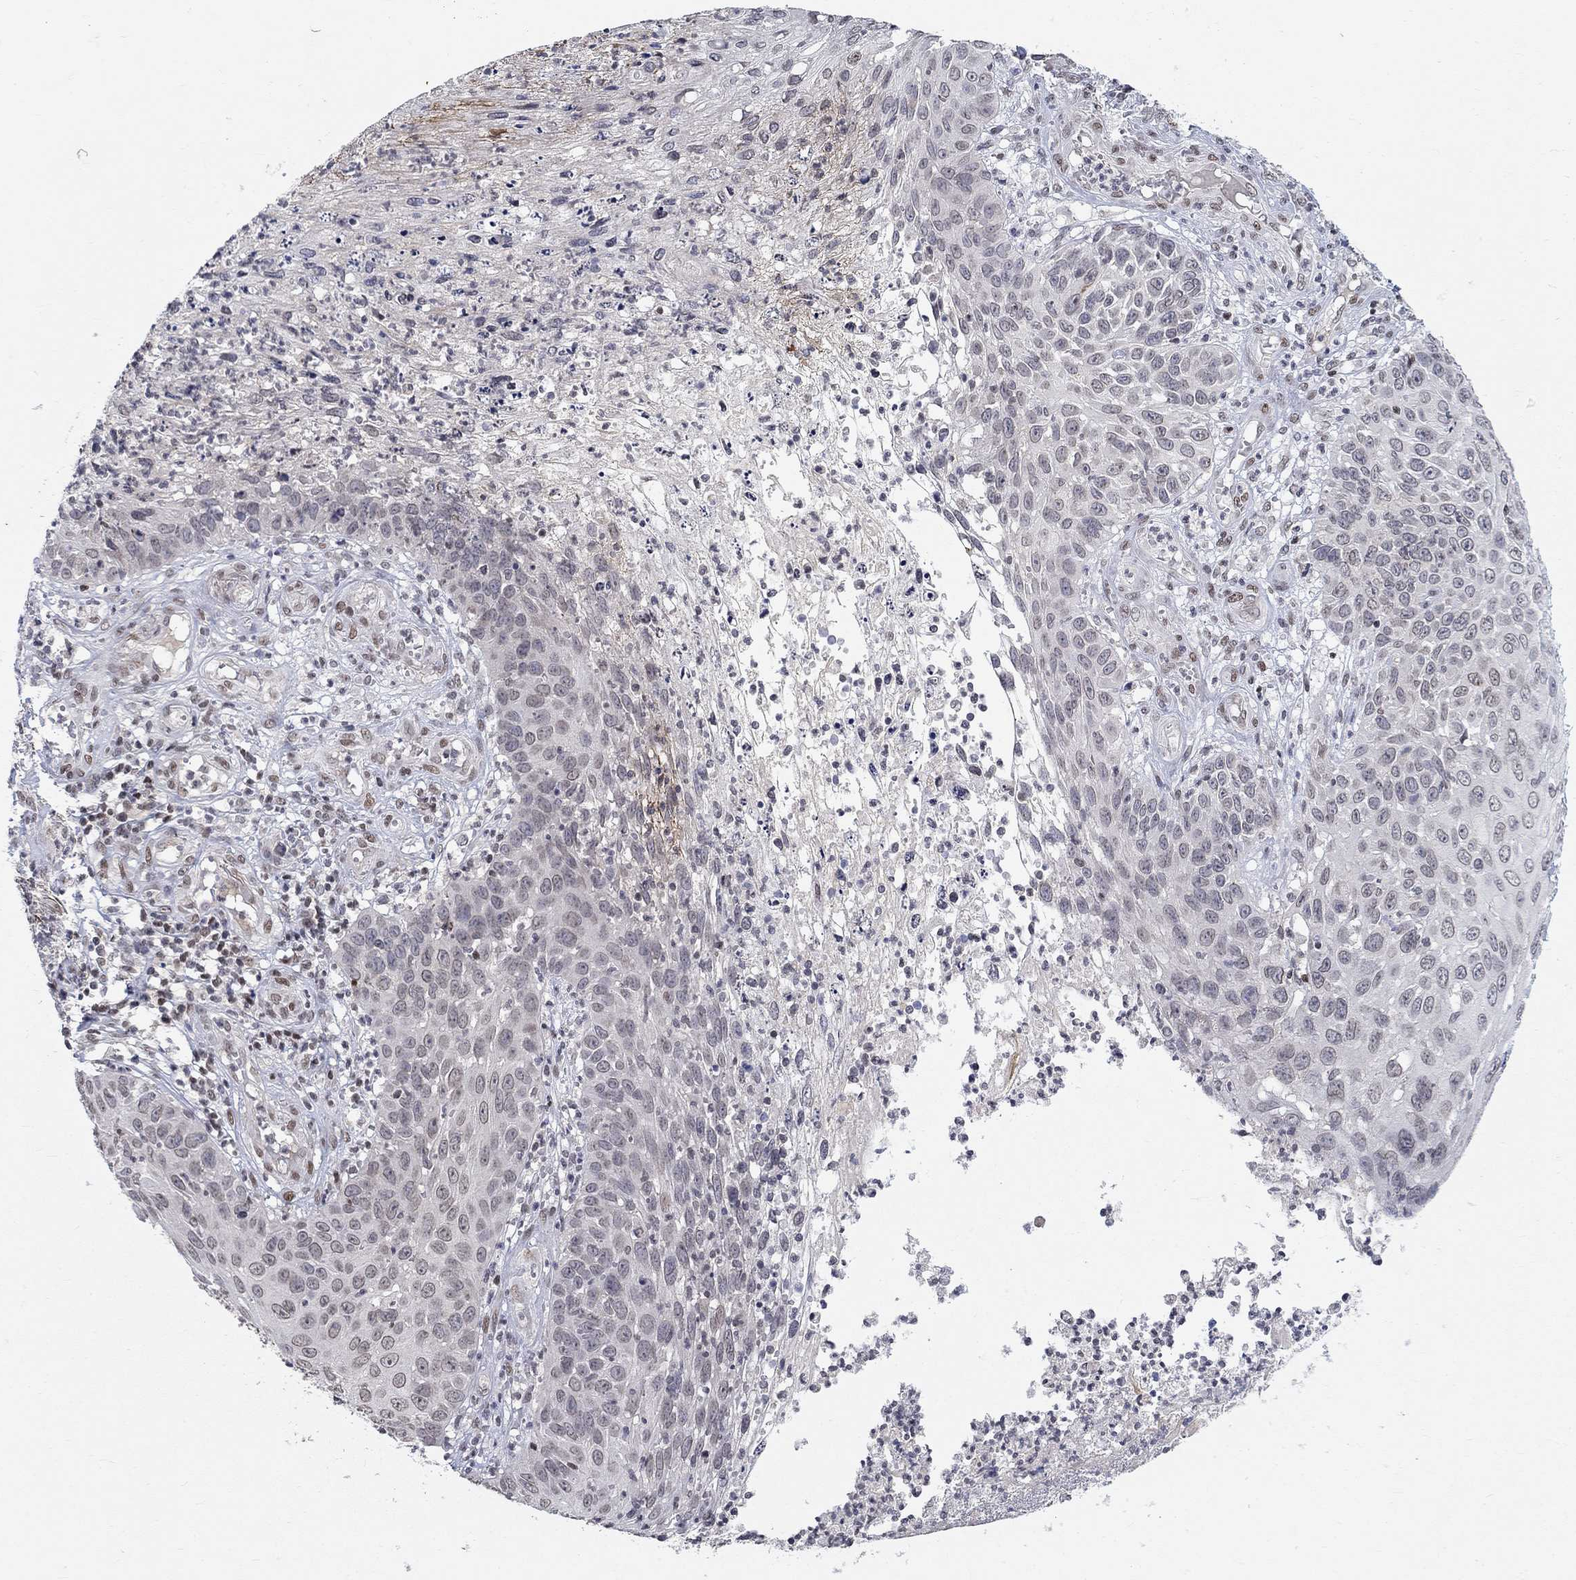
{"staining": {"intensity": "moderate", "quantity": "<25%", "location": "nuclear"}, "tissue": "skin cancer", "cell_type": "Tumor cells", "image_type": "cancer", "snomed": [{"axis": "morphology", "description": "Squamous cell carcinoma, NOS"}, {"axis": "topography", "description": "Skin"}], "caption": "A brown stain labels moderate nuclear expression of a protein in skin cancer (squamous cell carcinoma) tumor cells.", "gene": "KLF12", "patient": {"sex": "male", "age": 92}}